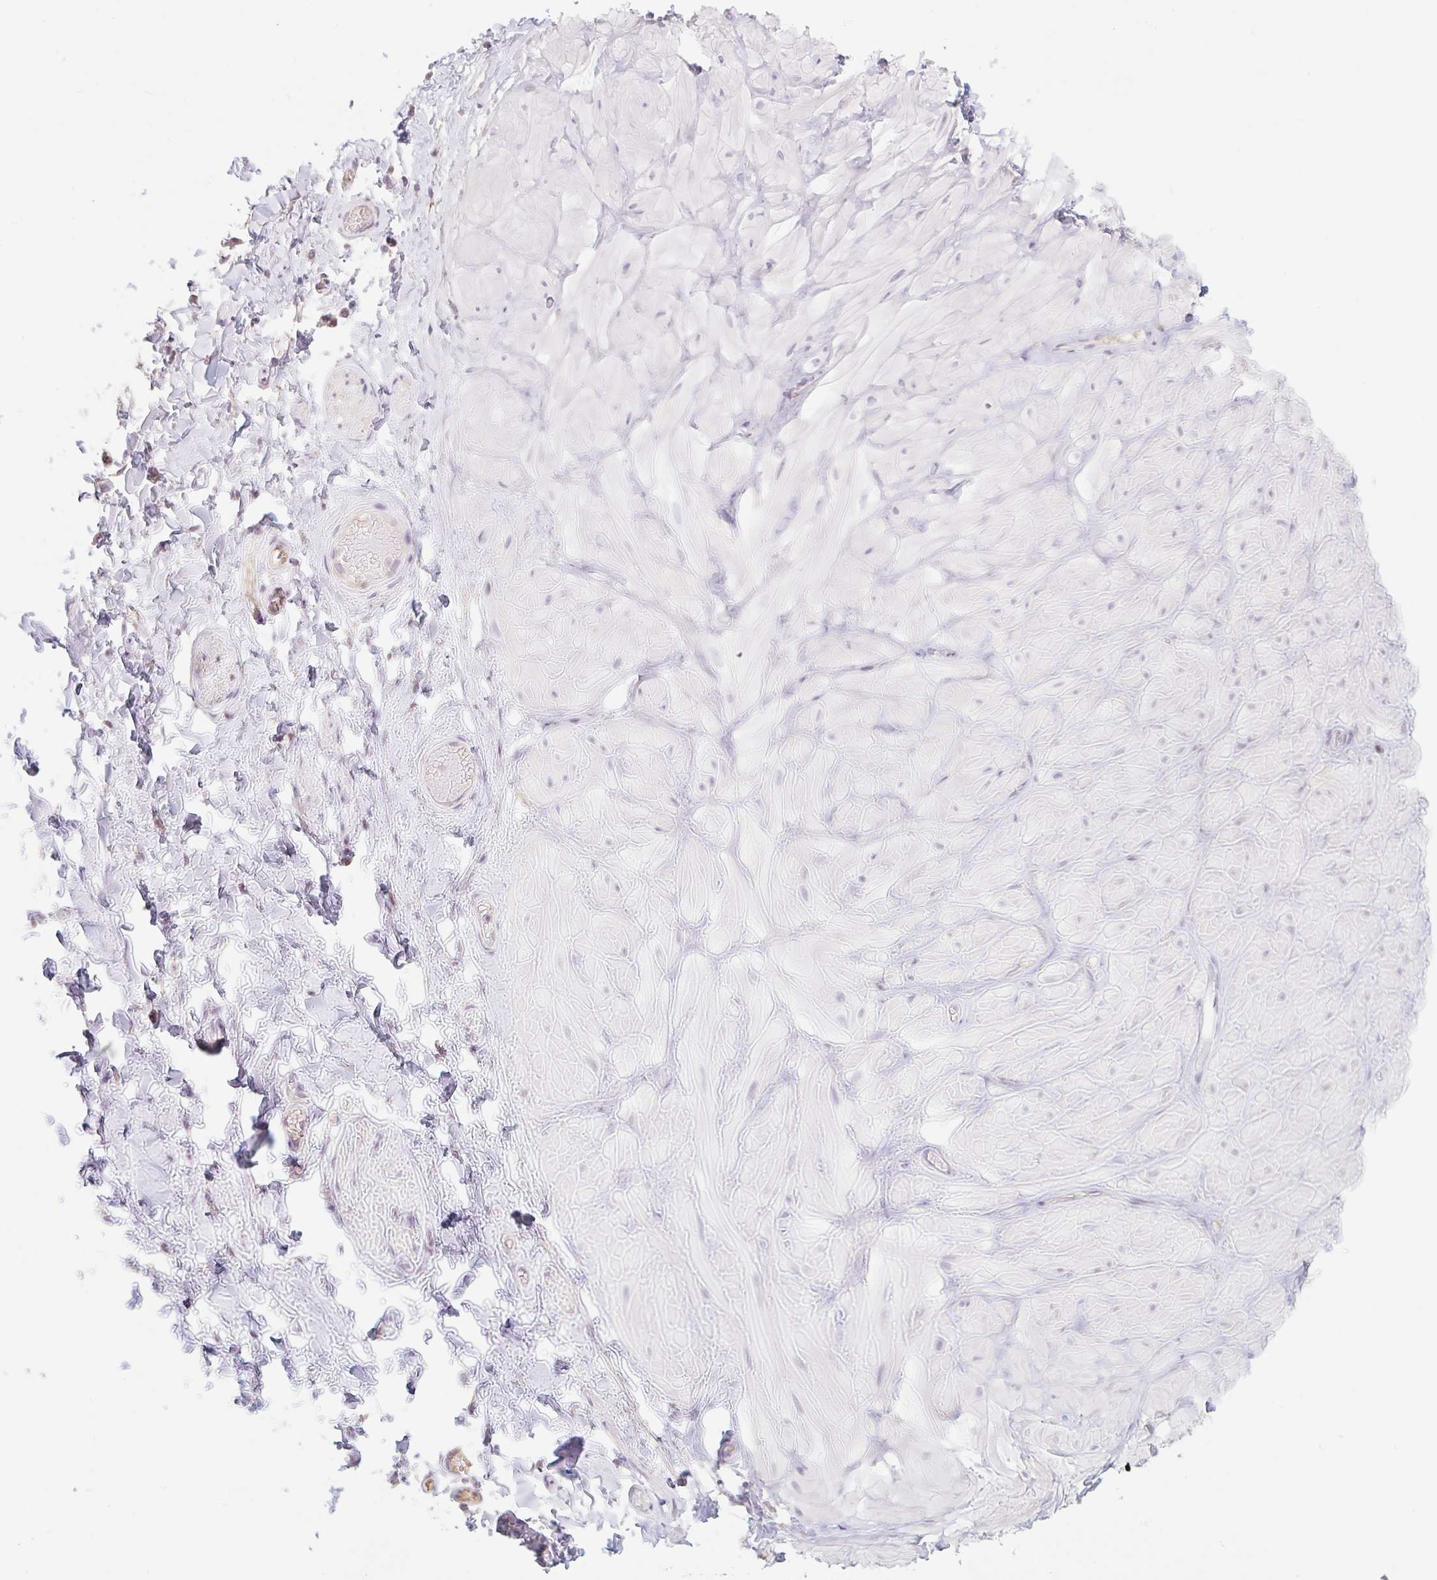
{"staining": {"intensity": "negative", "quantity": "none", "location": "none"}, "tissue": "adipose tissue", "cell_type": "Adipocytes", "image_type": "normal", "snomed": [{"axis": "morphology", "description": "Normal tissue, NOS"}, {"axis": "topography", "description": "Soft tissue"}, {"axis": "topography", "description": "Adipose tissue"}, {"axis": "topography", "description": "Vascular tissue"}, {"axis": "topography", "description": "Peripheral nerve tissue"}], "caption": "Adipocytes show no significant protein expression in benign adipose tissue. (DAB immunohistochemistry (IHC) visualized using brightfield microscopy, high magnification).", "gene": "MIA2", "patient": {"sex": "male", "age": 29}}